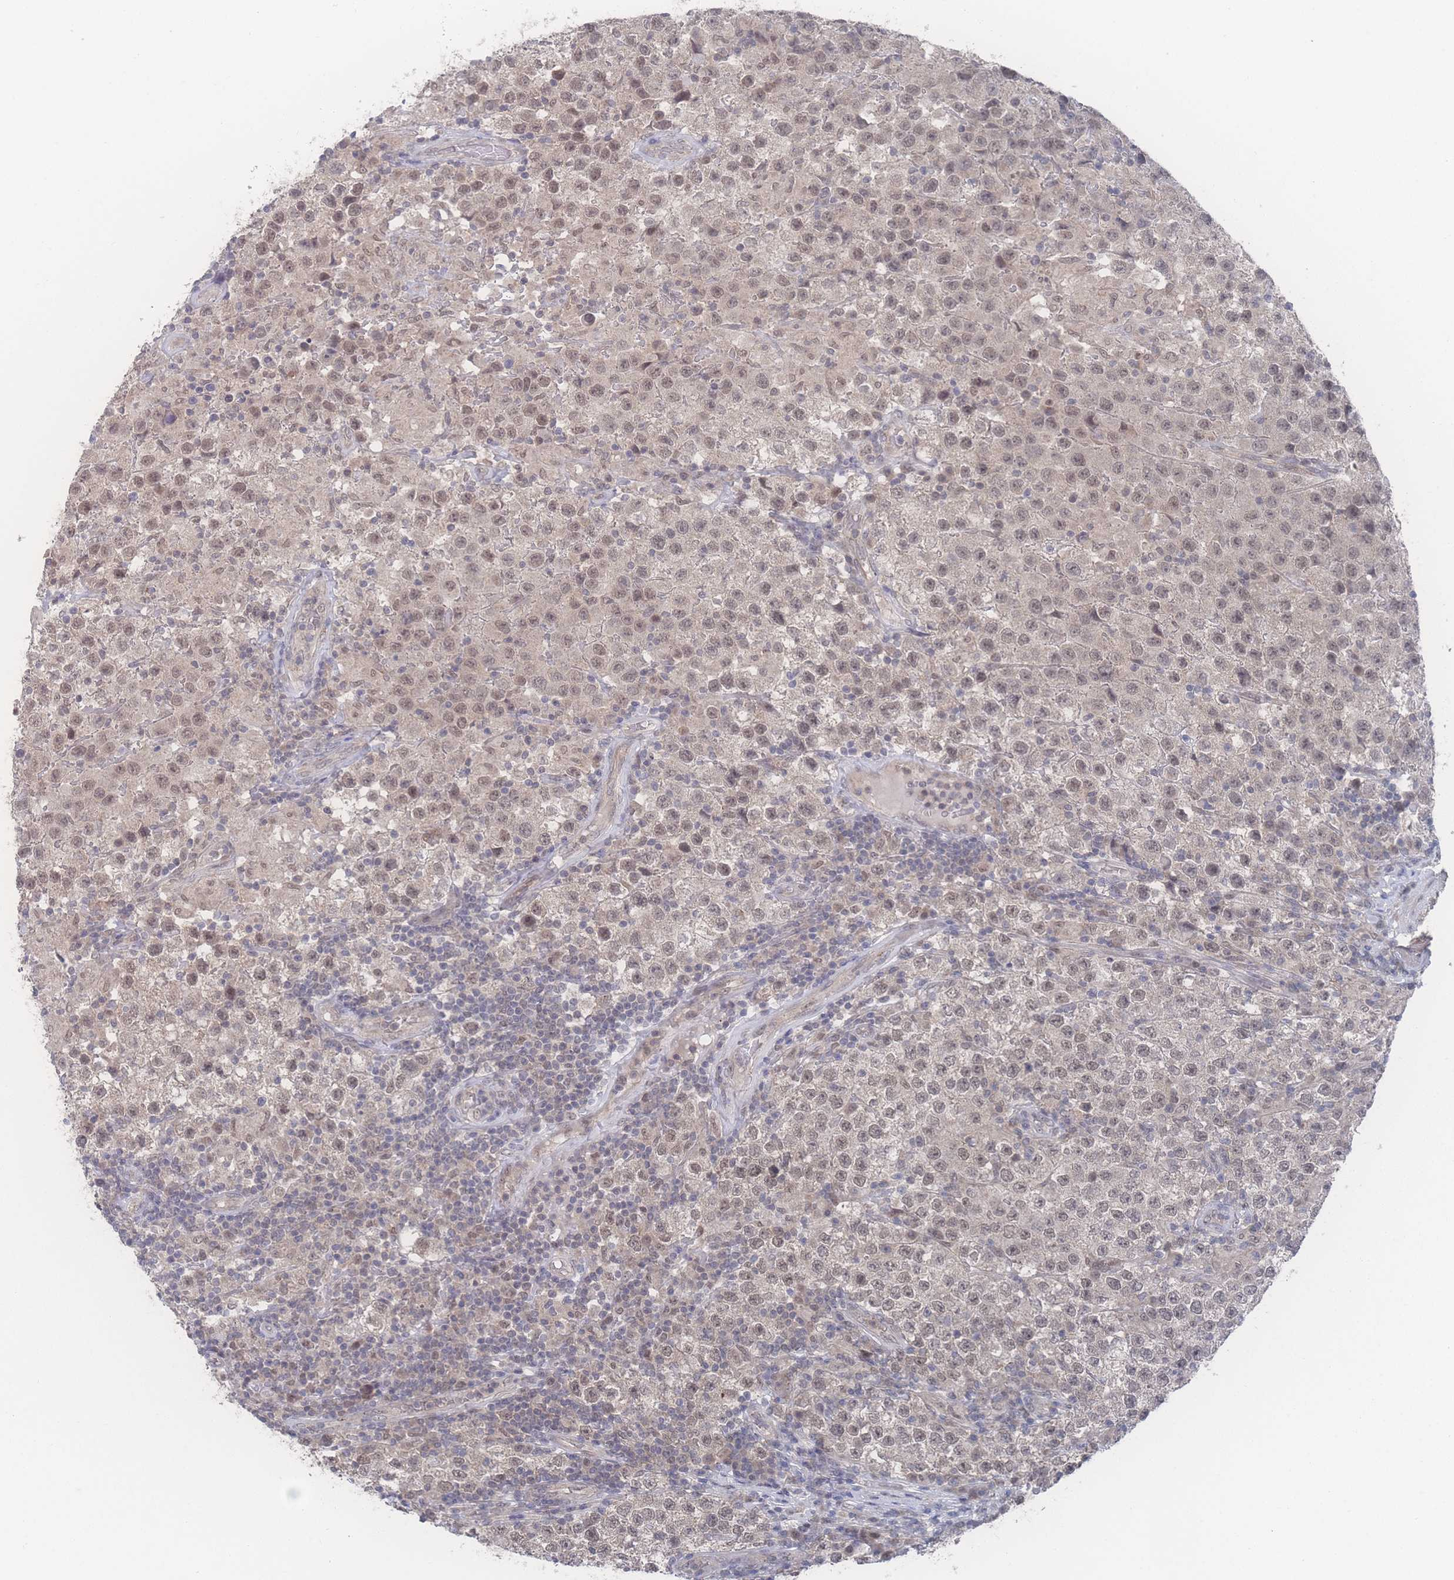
{"staining": {"intensity": "weak", "quantity": ">75%", "location": "nuclear"}, "tissue": "testis cancer", "cell_type": "Tumor cells", "image_type": "cancer", "snomed": [{"axis": "morphology", "description": "Seminoma, NOS"}, {"axis": "morphology", "description": "Carcinoma, Embryonal, NOS"}, {"axis": "topography", "description": "Testis"}], "caption": "Testis embryonal carcinoma stained with DAB (3,3'-diaminobenzidine) IHC shows low levels of weak nuclear positivity in about >75% of tumor cells.", "gene": "NBEAL1", "patient": {"sex": "male", "age": 41}}